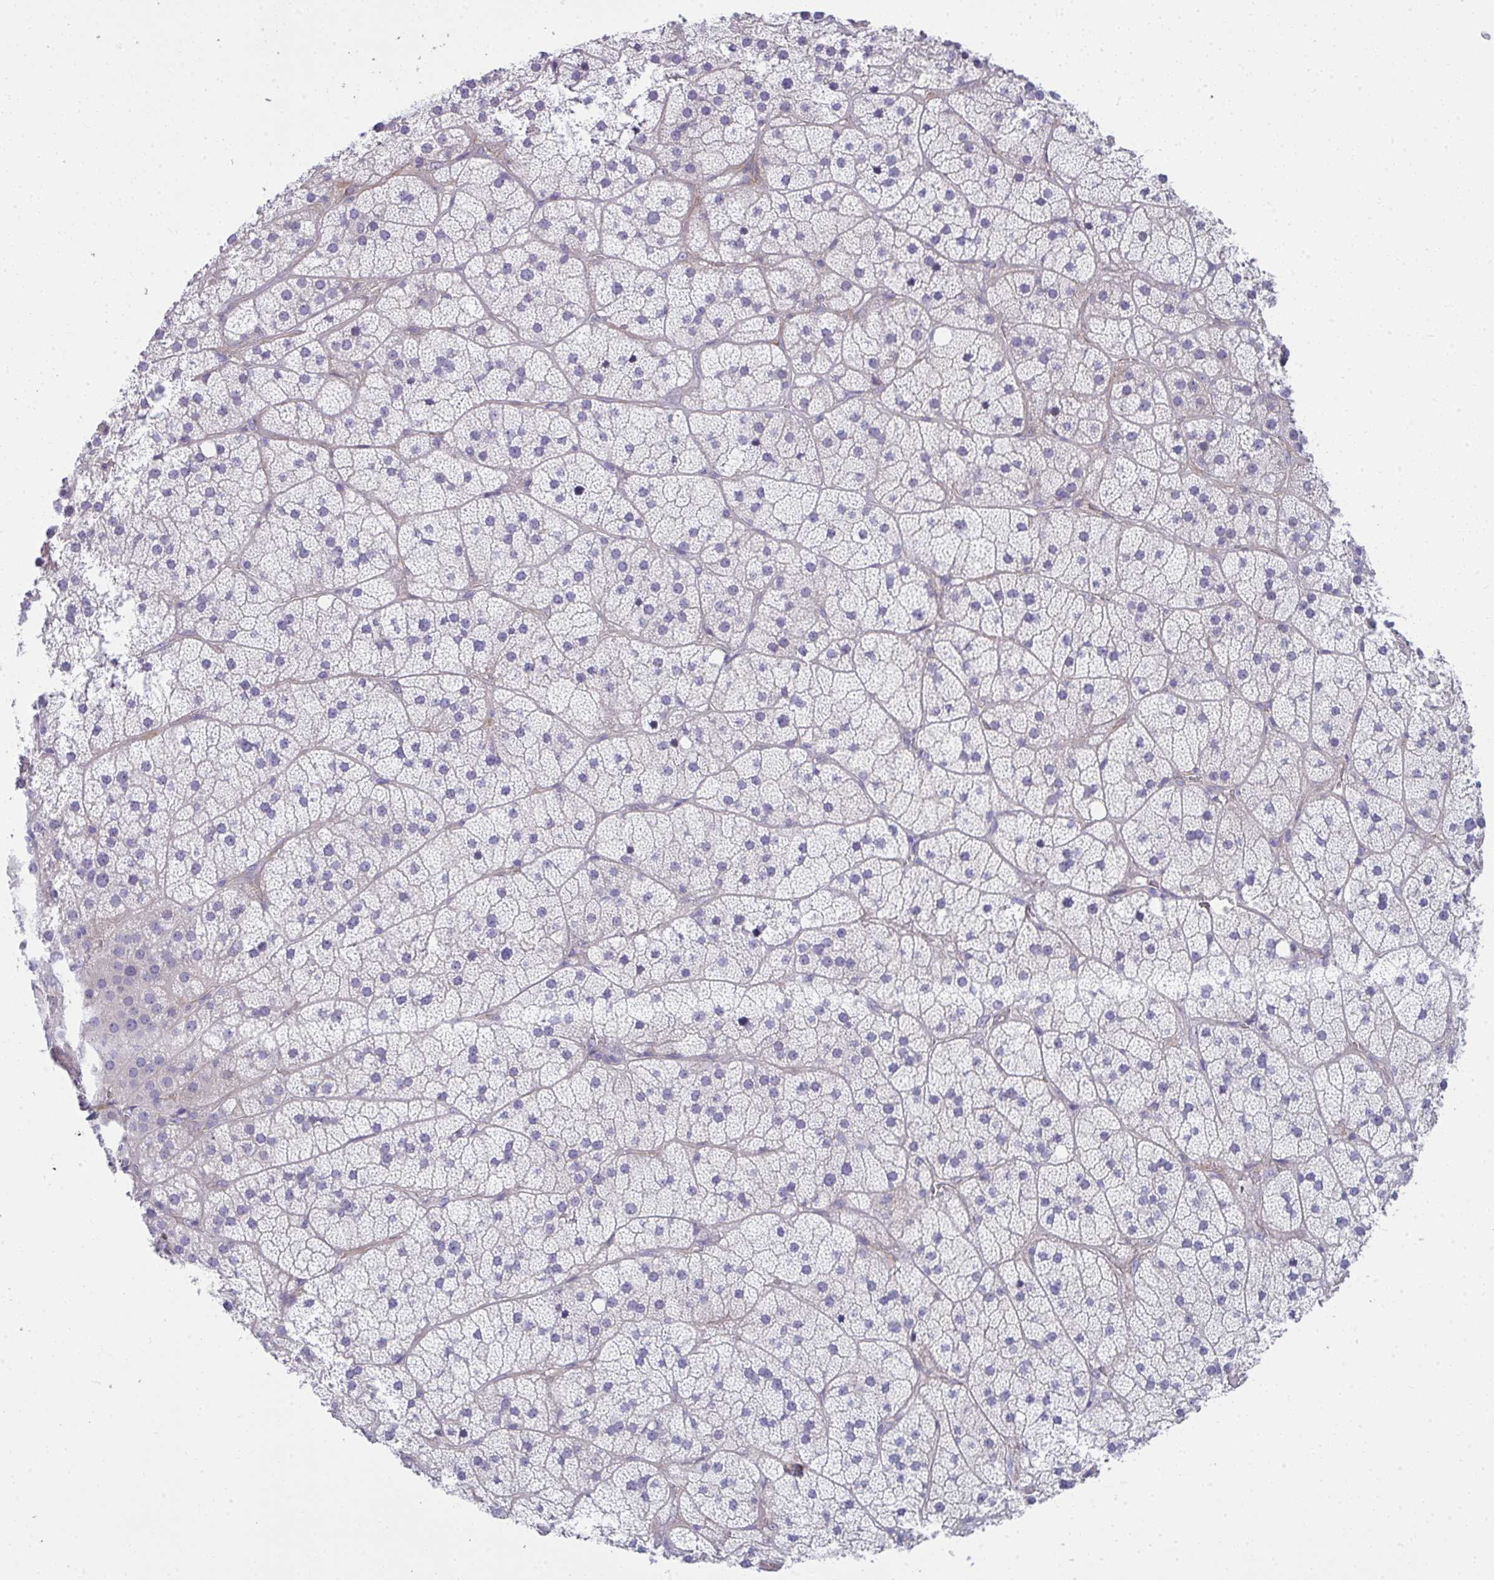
{"staining": {"intensity": "negative", "quantity": "none", "location": "none"}, "tissue": "adrenal gland", "cell_type": "Glandular cells", "image_type": "normal", "snomed": [{"axis": "morphology", "description": "Normal tissue, NOS"}, {"axis": "topography", "description": "Adrenal gland"}], "caption": "DAB (3,3'-diaminobenzidine) immunohistochemical staining of normal human adrenal gland demonstrates no significant staining in glandular cells. (DAB immunohistochemistry, high magnification).", "gene": "MYL12A", "patient": {"sex": "male", "age": 57}}